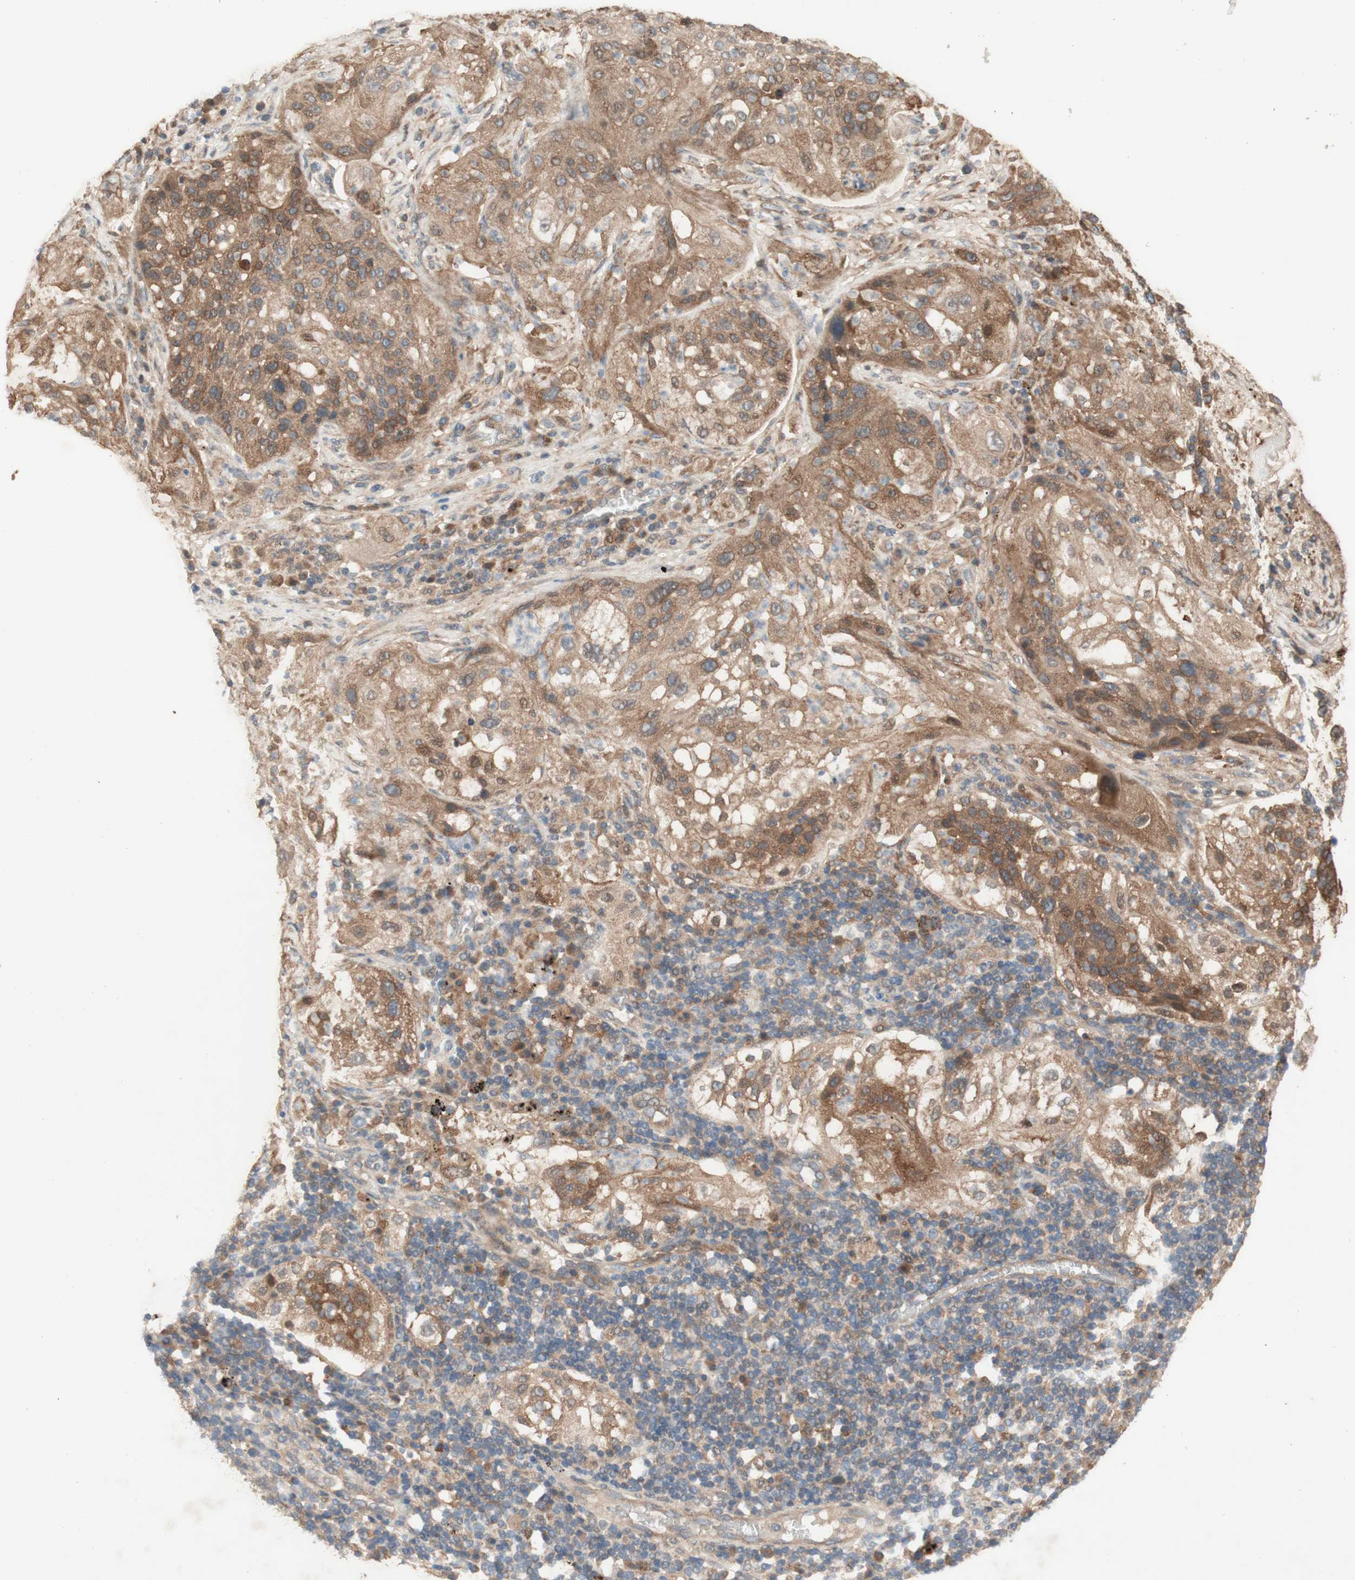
{"staining": {"intensity": "moderate", "quantity": ">75%", "location": "cytoplasmic/membranous"}, "tissue": "lung cancer", "cell_type": "Tumor cells", "image_type": "cancer", "snomed": [{"axis": "morphology", "description": "Inflammation, NOS"}, {"axis": "morphology", "description": "Squamous cell carcinoma, NOS"}, {"axis": "topography", "description": "Lymph node"}, {"axis": "topography", "description": "Soft tissue"}, {"axis": "topography", "description": "Lung"}], "caption": "Lung cancer tissue reveals moderate cytoplasmic/membranous positivity in about >75% of tumor cells", "gene": "SOCS2", "patient": {"sex": "male", "age": 66}}